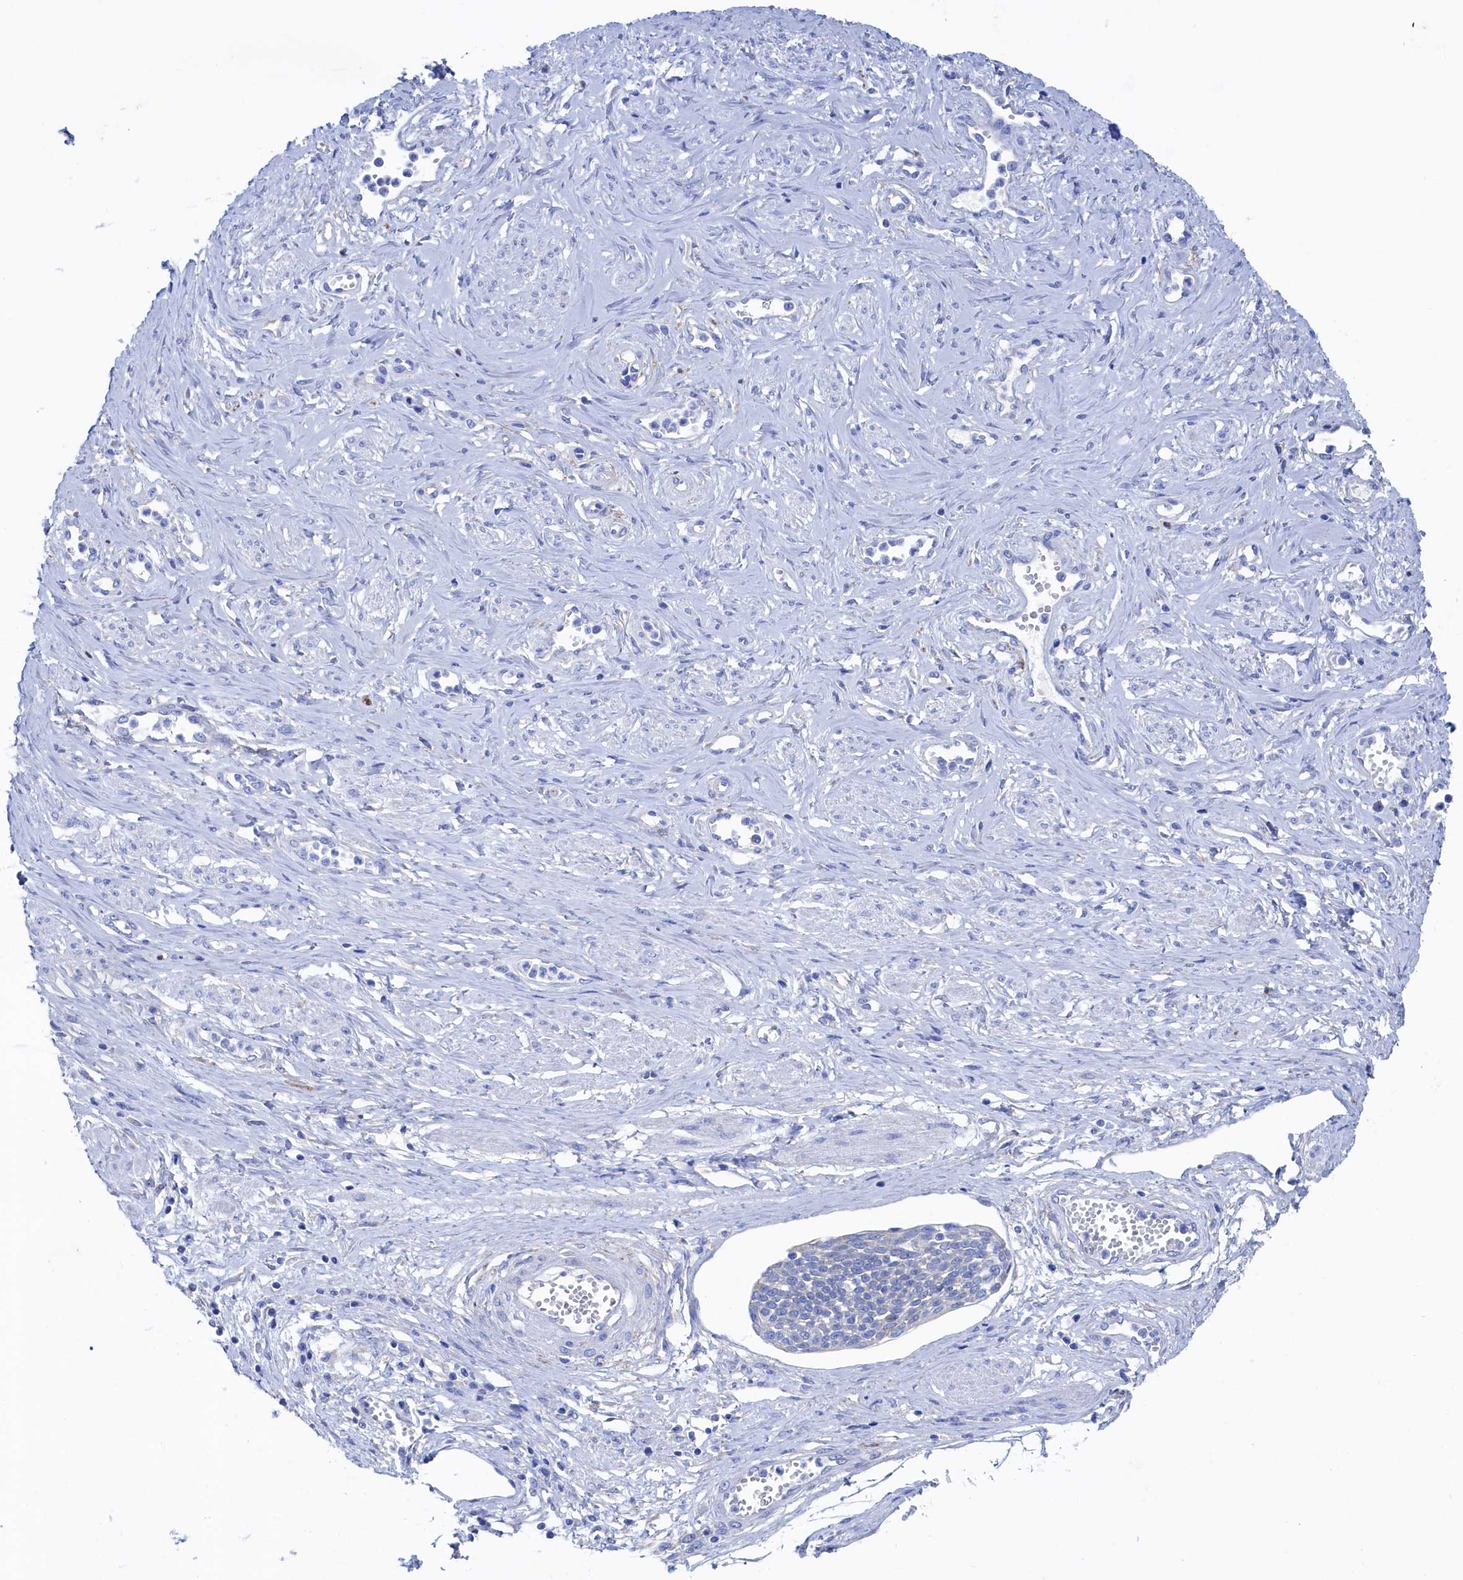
{"staining": {"intensity": "negative", "quantity": "none", "location": "none"}, "tissue": "cervical cancer", "cell_type": "Tumor cells", "image_type": "cancer", "snomed": [{"axis": "morphology", "description": "Squamous cell carcinoma, NOS"}, {"axis": "topography", "description": "Cervix"}], "caption": "IHC photomicrograph of neoplastic tissue: human cervical cancer stained with DAB reveals no significant protein positivity in tumor cells.", "gene": "TMOD2", "patient": {"sex": "female", "age": 34}}